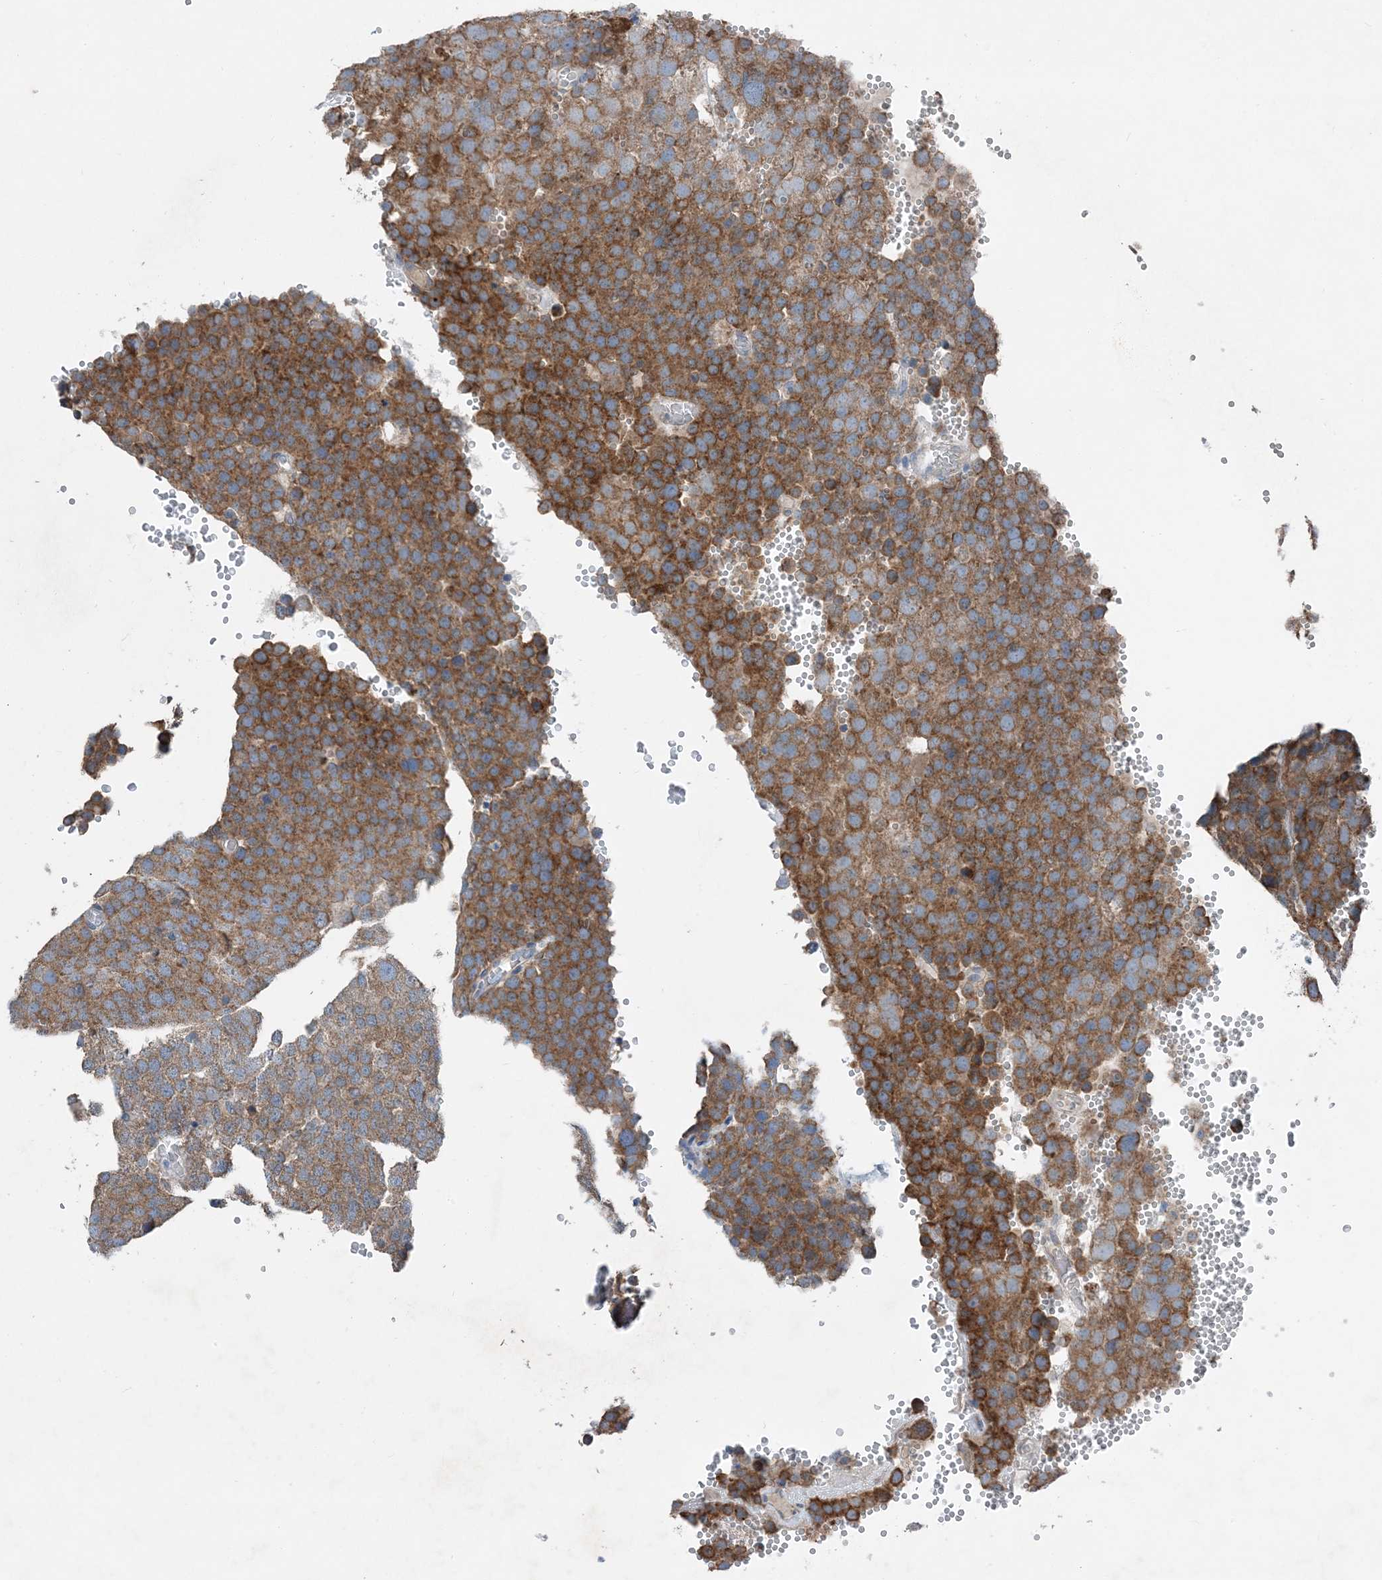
{"staining": {"intensity": "moderate", "quantity": ">75%", "location": "cytoplasmic/membranous"}, "tissue": "testis cancer", "cell_type": "Tumor cells", "image_type": "cancer", "snomed": [{"axis": "morphology", "description": "Seminoma, NOS"}, {"axis": "topography", "description": "Testis"}], "caption": "There is medium levels of moderate cytoplasmic/membranous expression in tumor cells of testis cancer, as demonstrated by immunohistochemical staining (brown color).", "gene": "DHX30", "patient": {"sex": "male", "age": 71}}